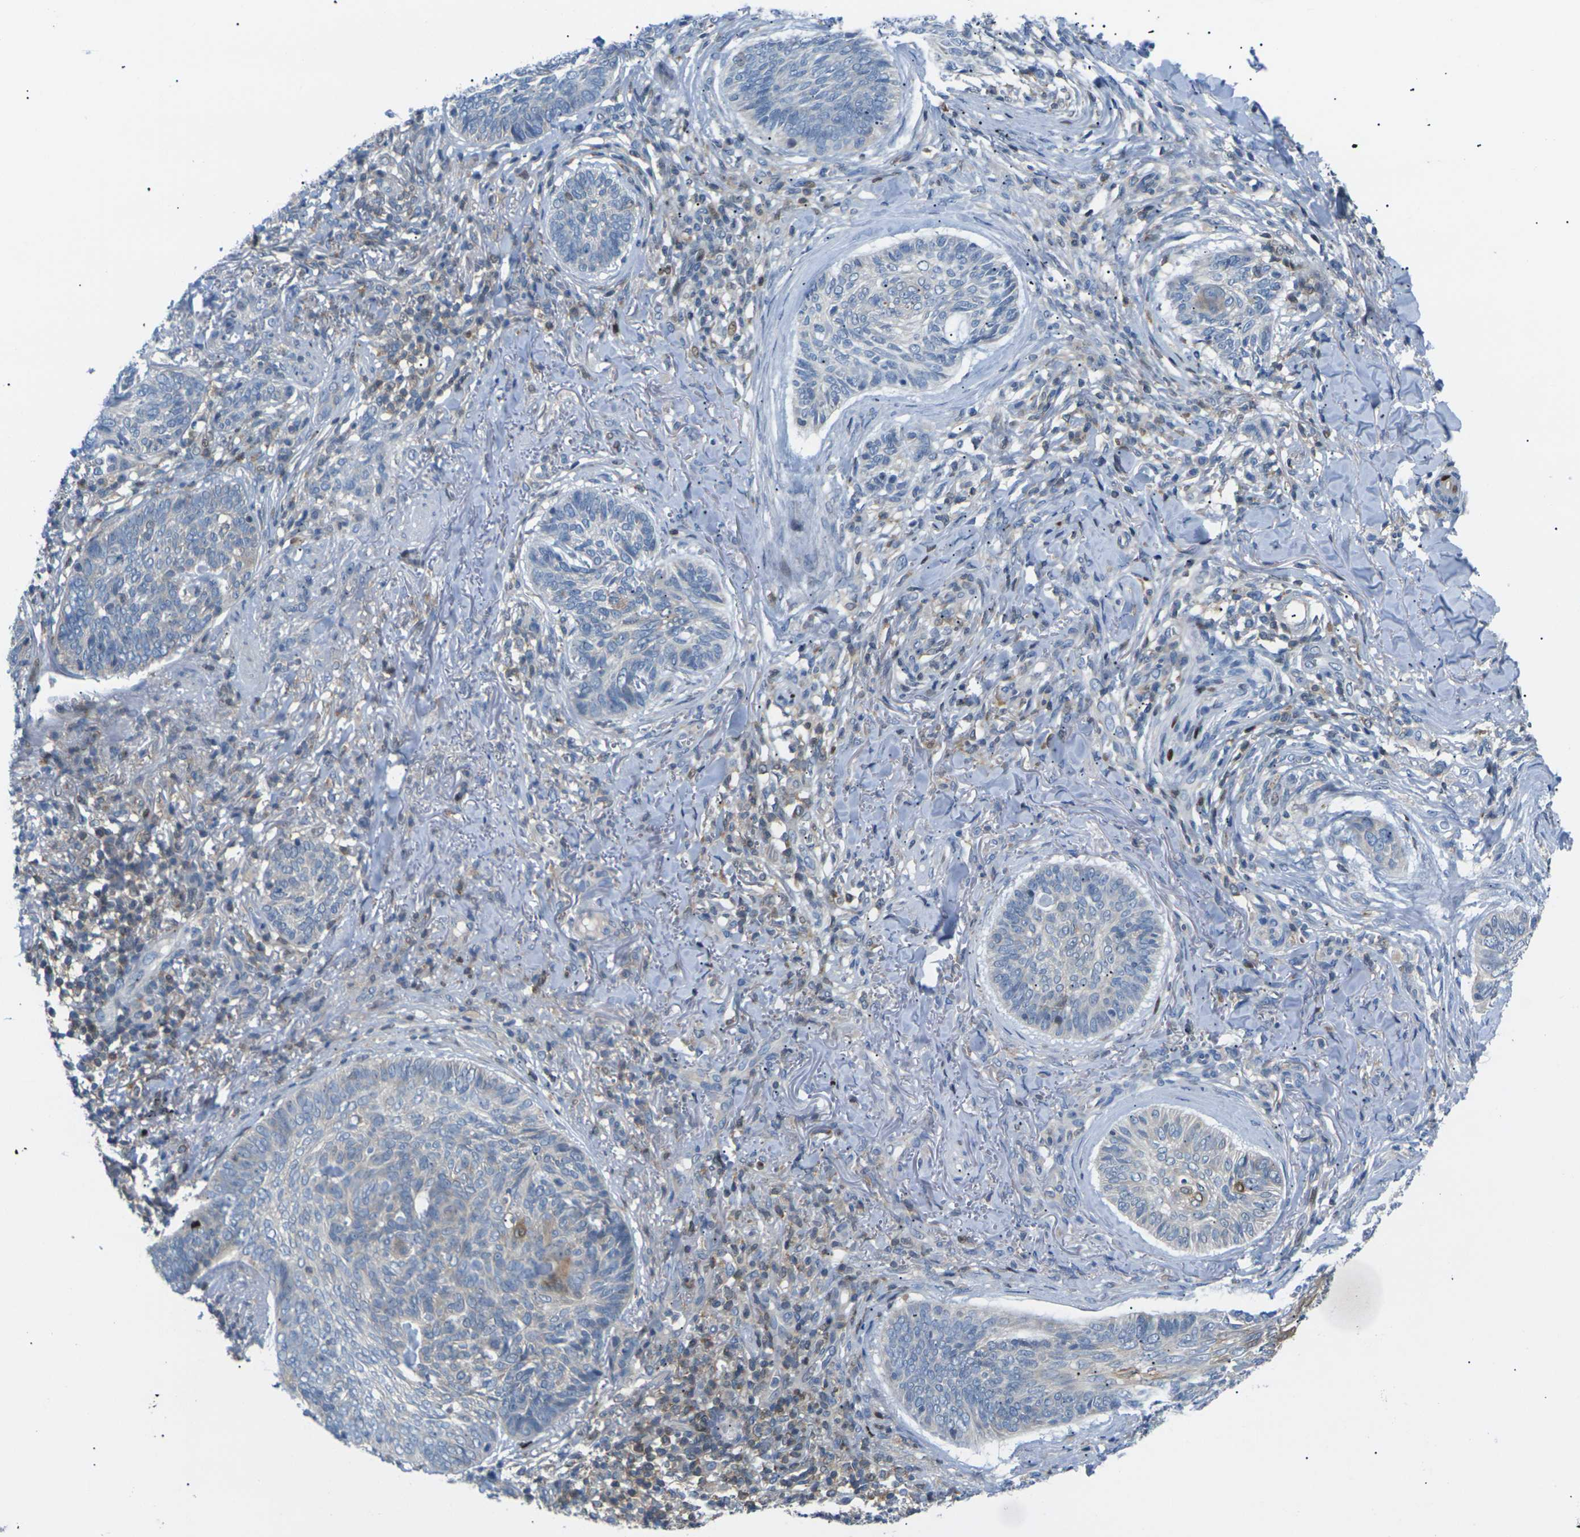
{"staining": {"intensity": "weak", "quantity": "<25%", "location": "cytoplasmic/membranous"}, "tissue": "skin cancer", "cell_type": "Tumor cells", "image_type": "cancer", "snomed": [{"axis": "morphology", "description": "Basal cell carcinoma"}, {"axis": "topography", "description": "Skin"}], "caption": "The photomicrograph exhibits no significant expression in tumor cells of skin cancer (basal cell carcinoma).", "gene": "RPS6KA3", "patient": {"sex": "male", "age": 43}}